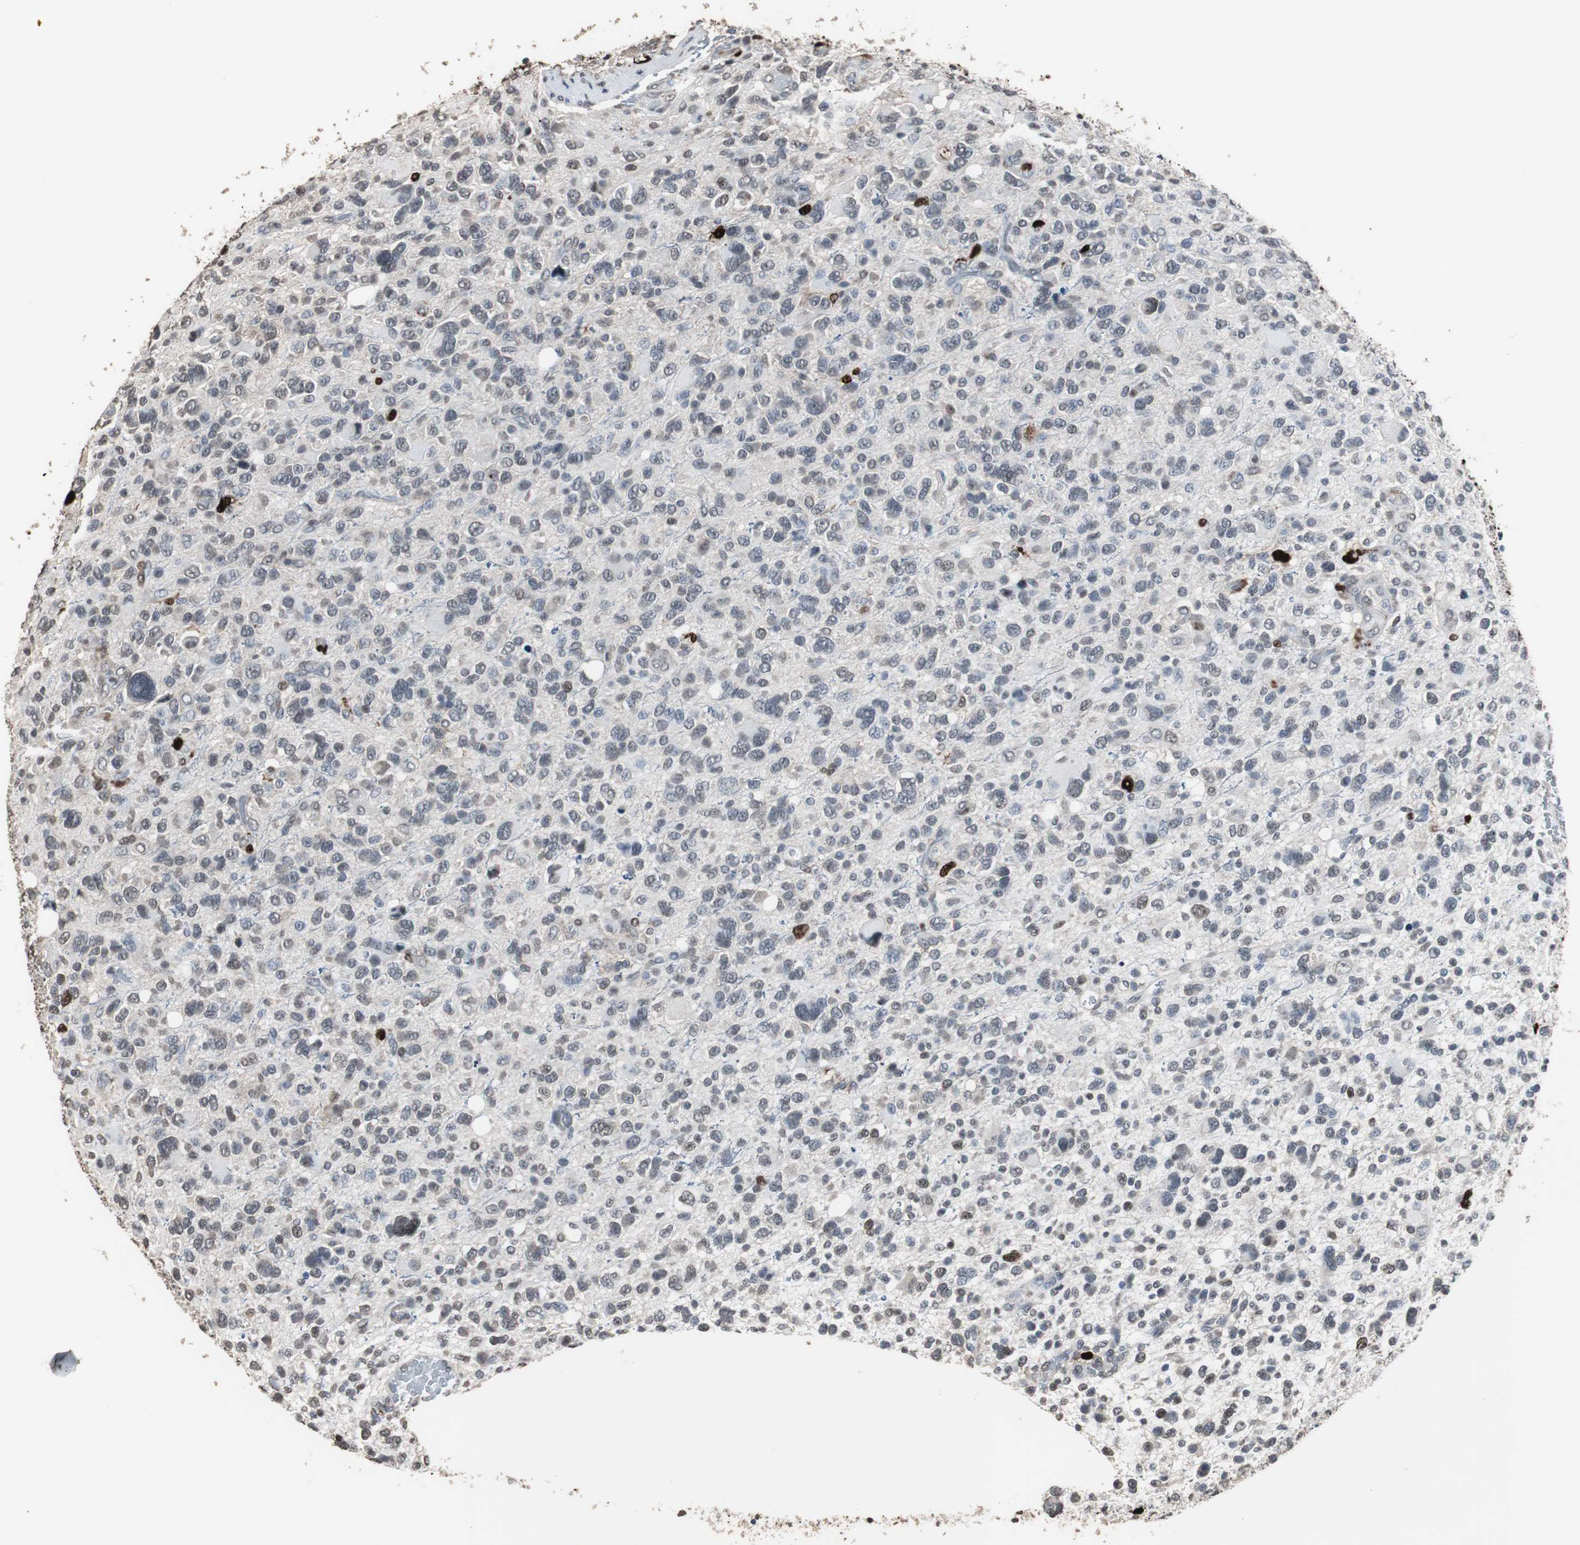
{"staining": {"intensity": "strong", "quantity": "<25%", "location": "nuclear"}, "tissue": "glioma", "cell_type": "Tumor cells", "image_type": "cancer", "snomed": [{"axis": "morphology", "description": "Glioma, malignant, High grade"}, {"axis": "topography", "description": "Brain"}], "caption": "This is a micrograph of IHC staining of high-grade glioma (malignant), which shows strong staining in the nuclear of tumor cells.", "gene": "TOP2A", "patient": {"sex": "male", "age": 48}}